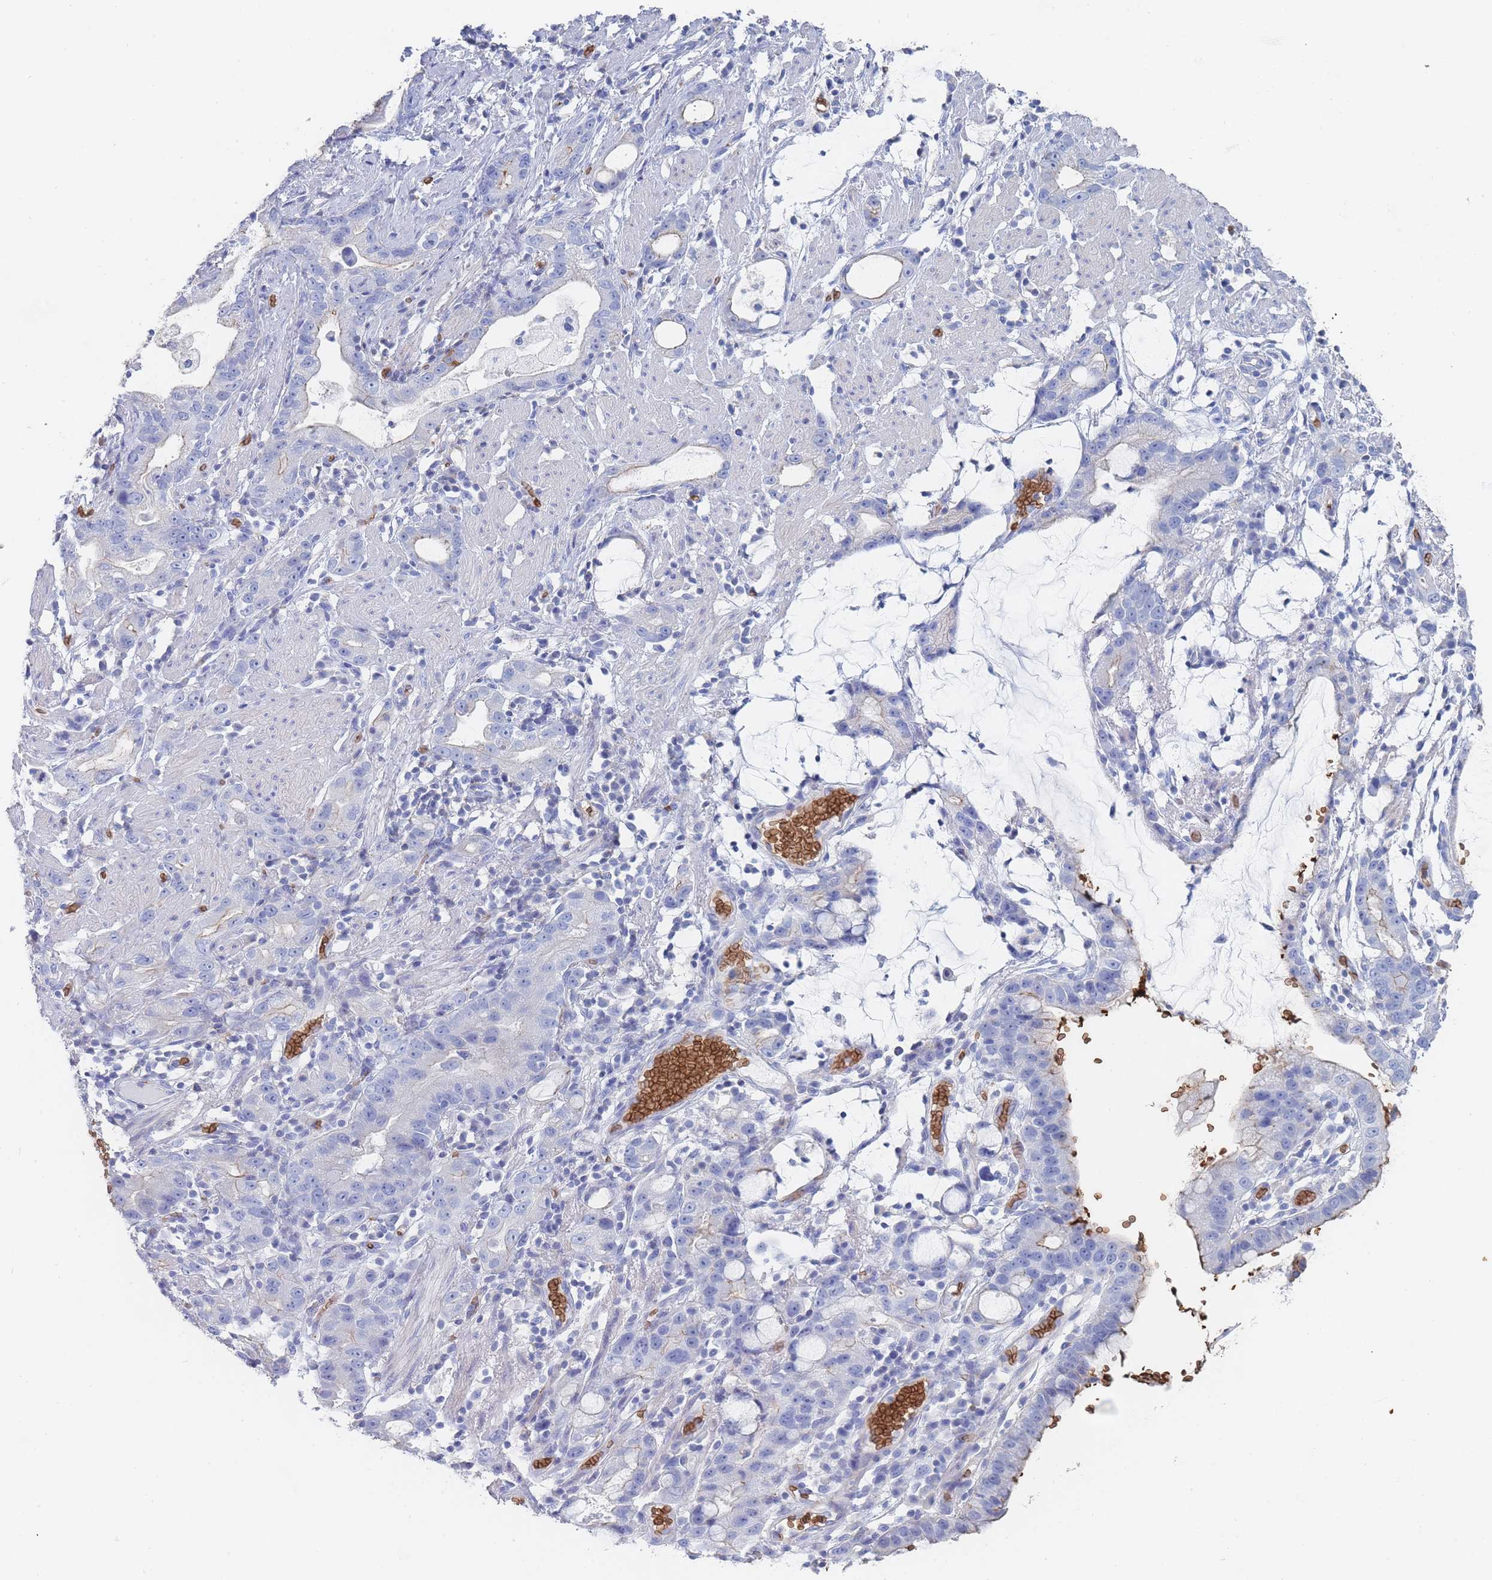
{"staining": {"intensity": "negative", "quantity": "none", "location": "none"}, "tissue": "stomach cancer", "cell_type": "Tumor cells", "image_type": "cancer", "snomed": [{"axis": "morphology", "description": "Adenocarcinoma, NOS"}, {"axis": "topography", "description": "Stomach"}], "caption": "Immunohistochemistry (IHC) of adenocarcinoma (stomach) demonstrates no expression in tumor cells.", "gene": "SLC2A1", "patient": {"sex": "male", "age": 55}}